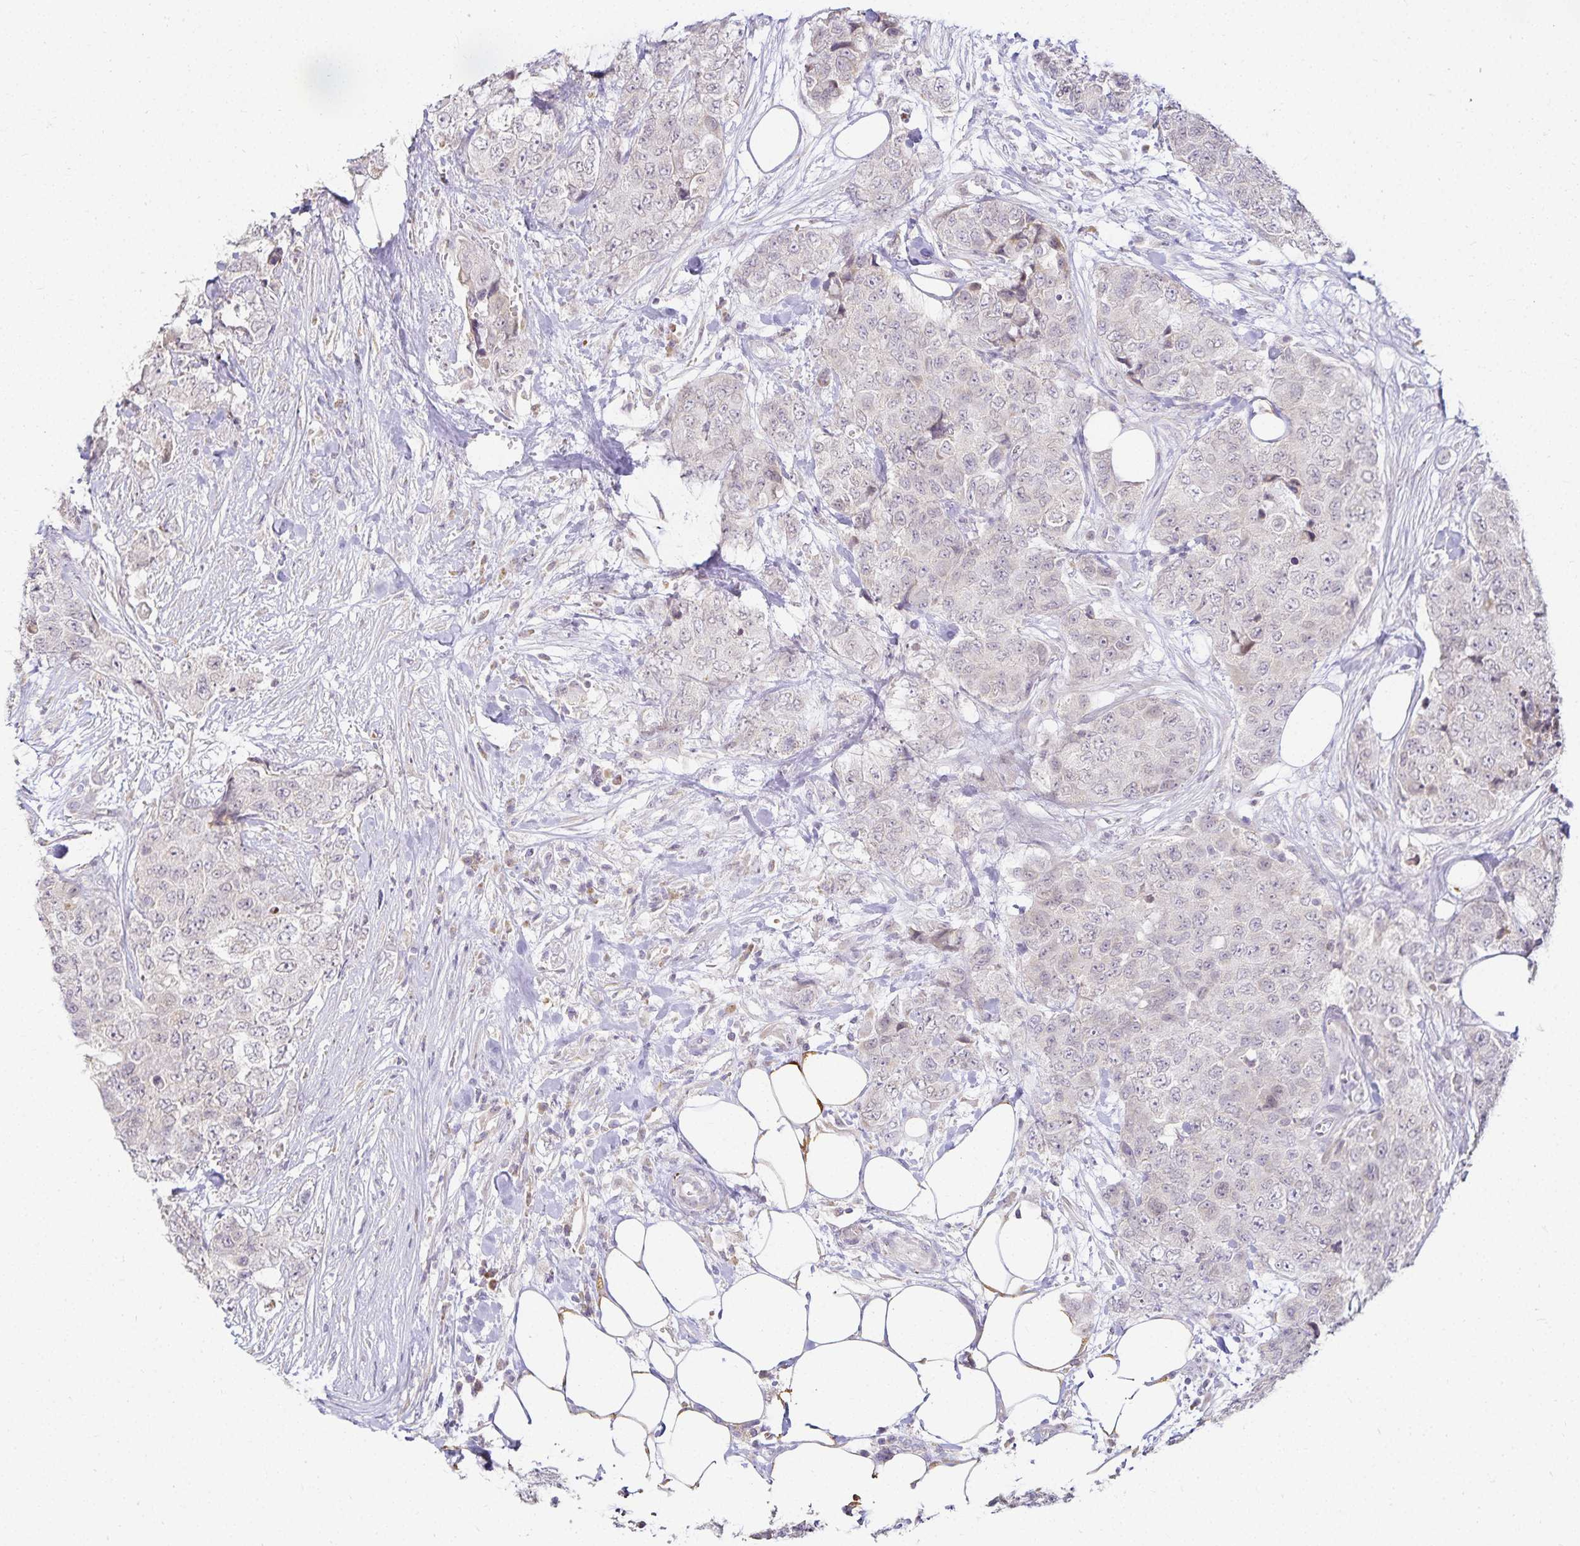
{"staining": {"intensity": "negative", "quantity": "none", "location": "none"}, "tissue": "urothelial cancer", "cell_type": "Tumor cells", "image_type": "cancer", "snomed": [{"axis": "morphology", "description": "Urothelial carcinoma, High grade"}, {"axis": "topography", "description": "Urinary bladder"}], "caption": "Tumor cells are negative for brown protein staining in high-grade urothelial carcinoma.", "gene": "GP2", "patient": {"sex": "female", "age": 78}}